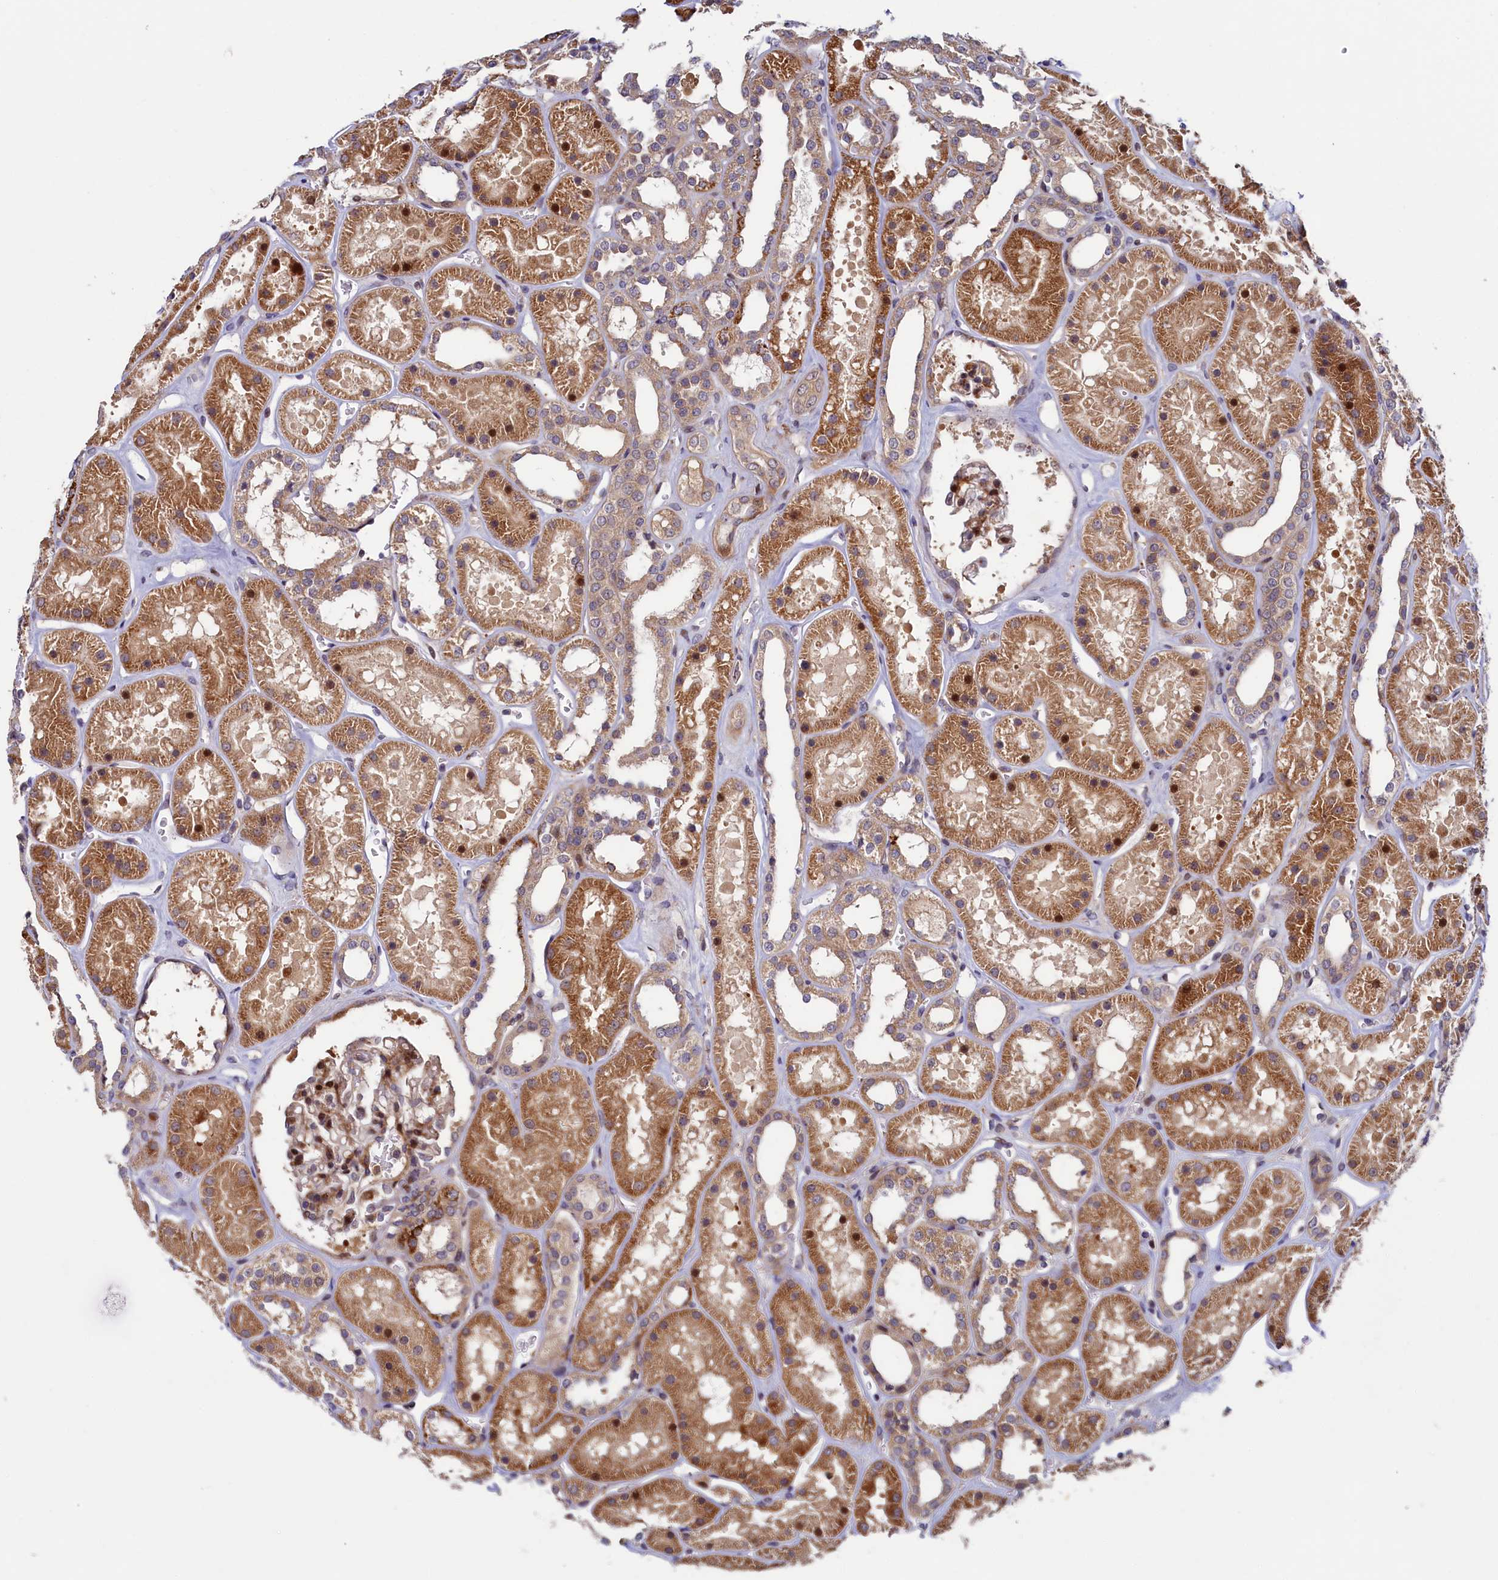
{"staining": {"intensity": "moderate", "quantity": "25%-75%", "location": "cytoplasmic/membranous,nuclear"}, "tissue": "kidney", "cell_type": "Cells in glomeruli", "image_type": "normal", "snomed": [{"axis": "morphology", "description": "Normal tissue, NOS"}, {"axis": "topography", "description": "Kidney"}], "caption": "A high-resolution micrograph shows IHC staining of normal kidney, which displays moderate cytoplasmic/membranous,nuclear positivity in approximately 25%-75% of cells in glomeruli. (IHC, brightfield microscopy, high magnification).", "gene": "PIK3C3", "patient": {"sex": "female", "age": 41}}